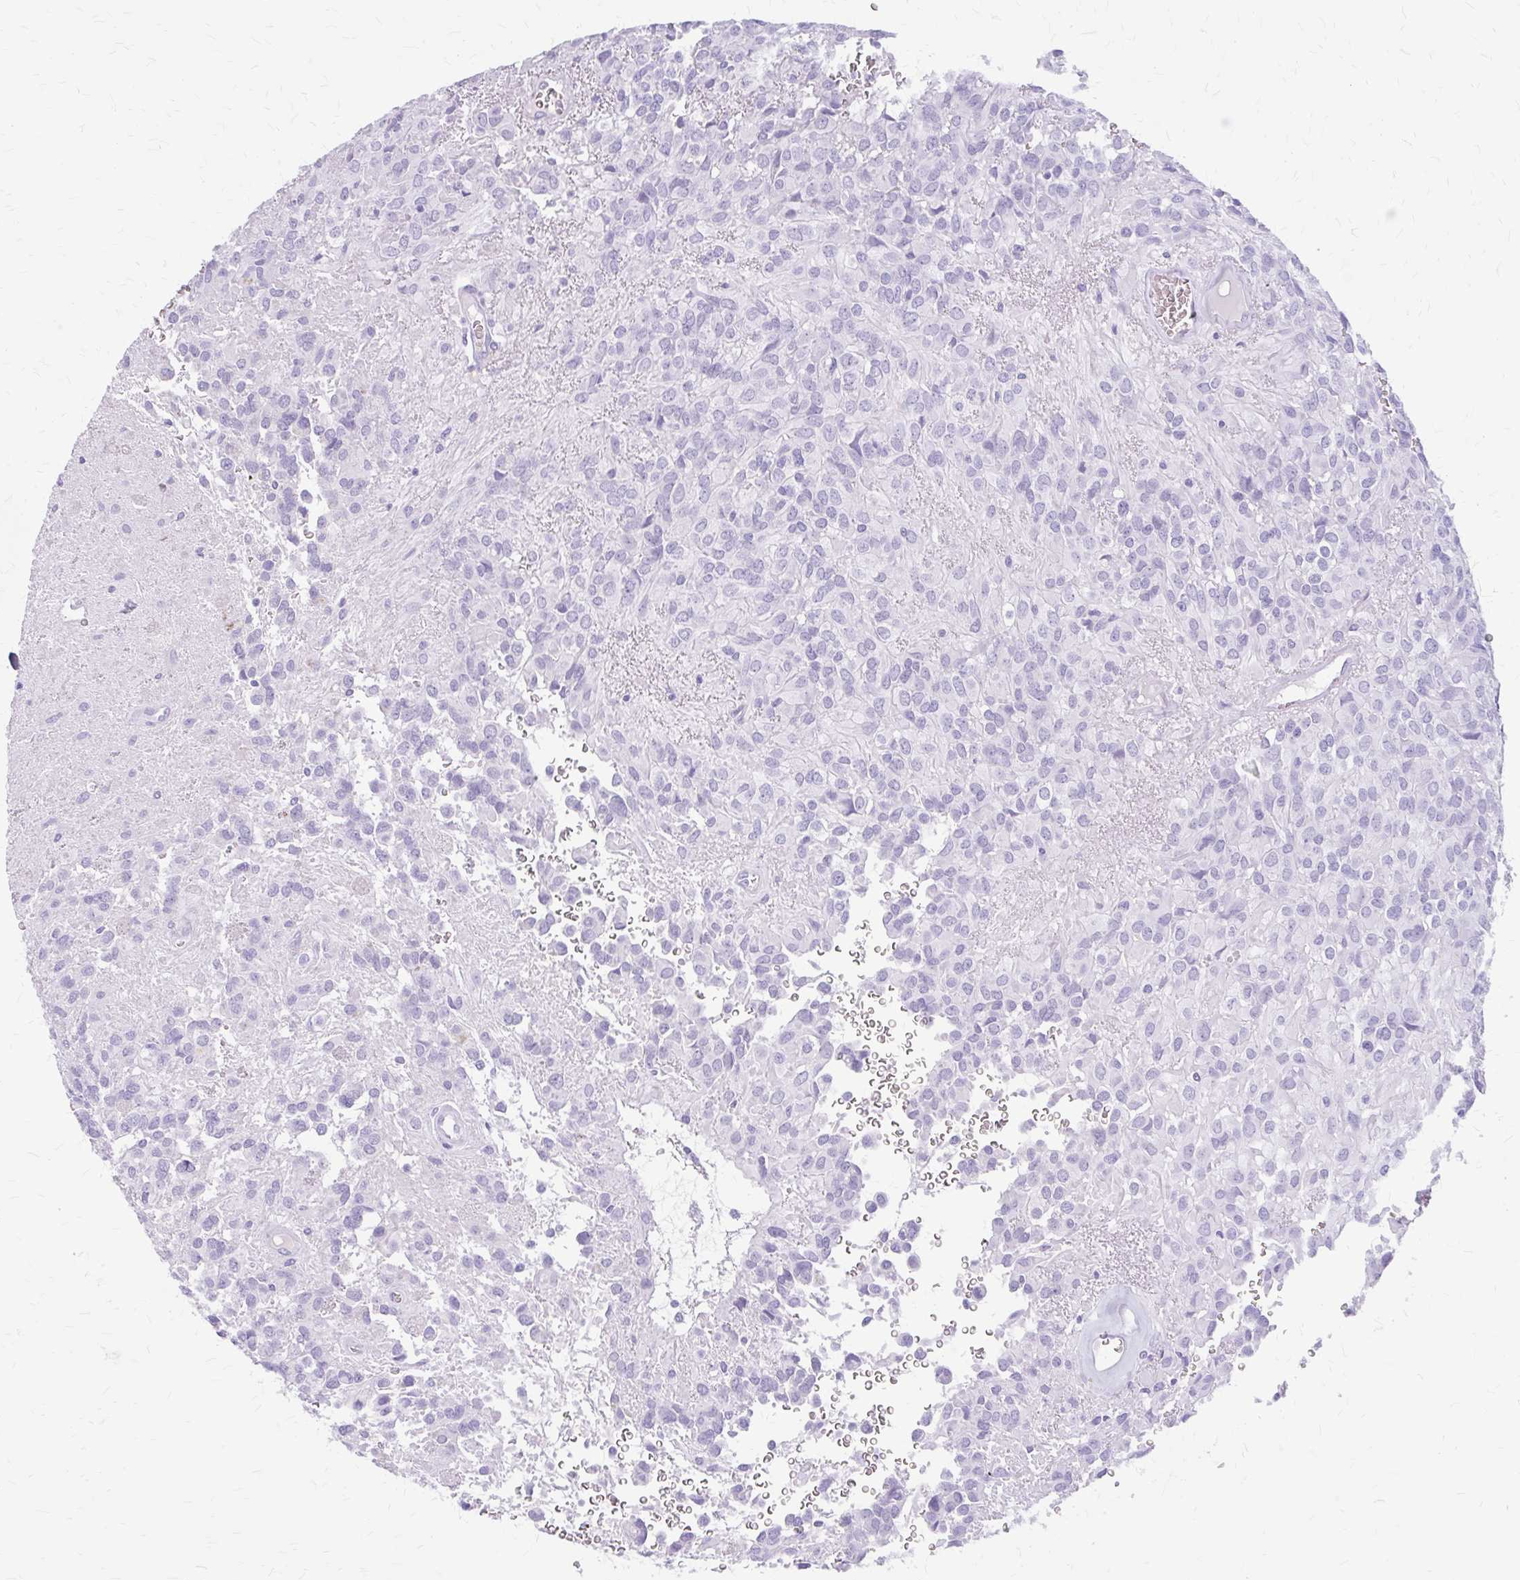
{"staining": {"intensity": "negative", "quantity": "none", "location": "none"}, "tissue": "glioma", "cell_type": "Tumor cells", "image_type": "cancer", "snomed": [{"axis": "morphology", "description": "Glioma, malignant, Low grade"}, {"axis": "topography", "description": "Brain"}], "caption": "Glioma was stained to show a protein in brown. There is no significant staining in tumor cells.", "gene": "KLHDC7A", "patient": {"sex": "male", "age": 56}}